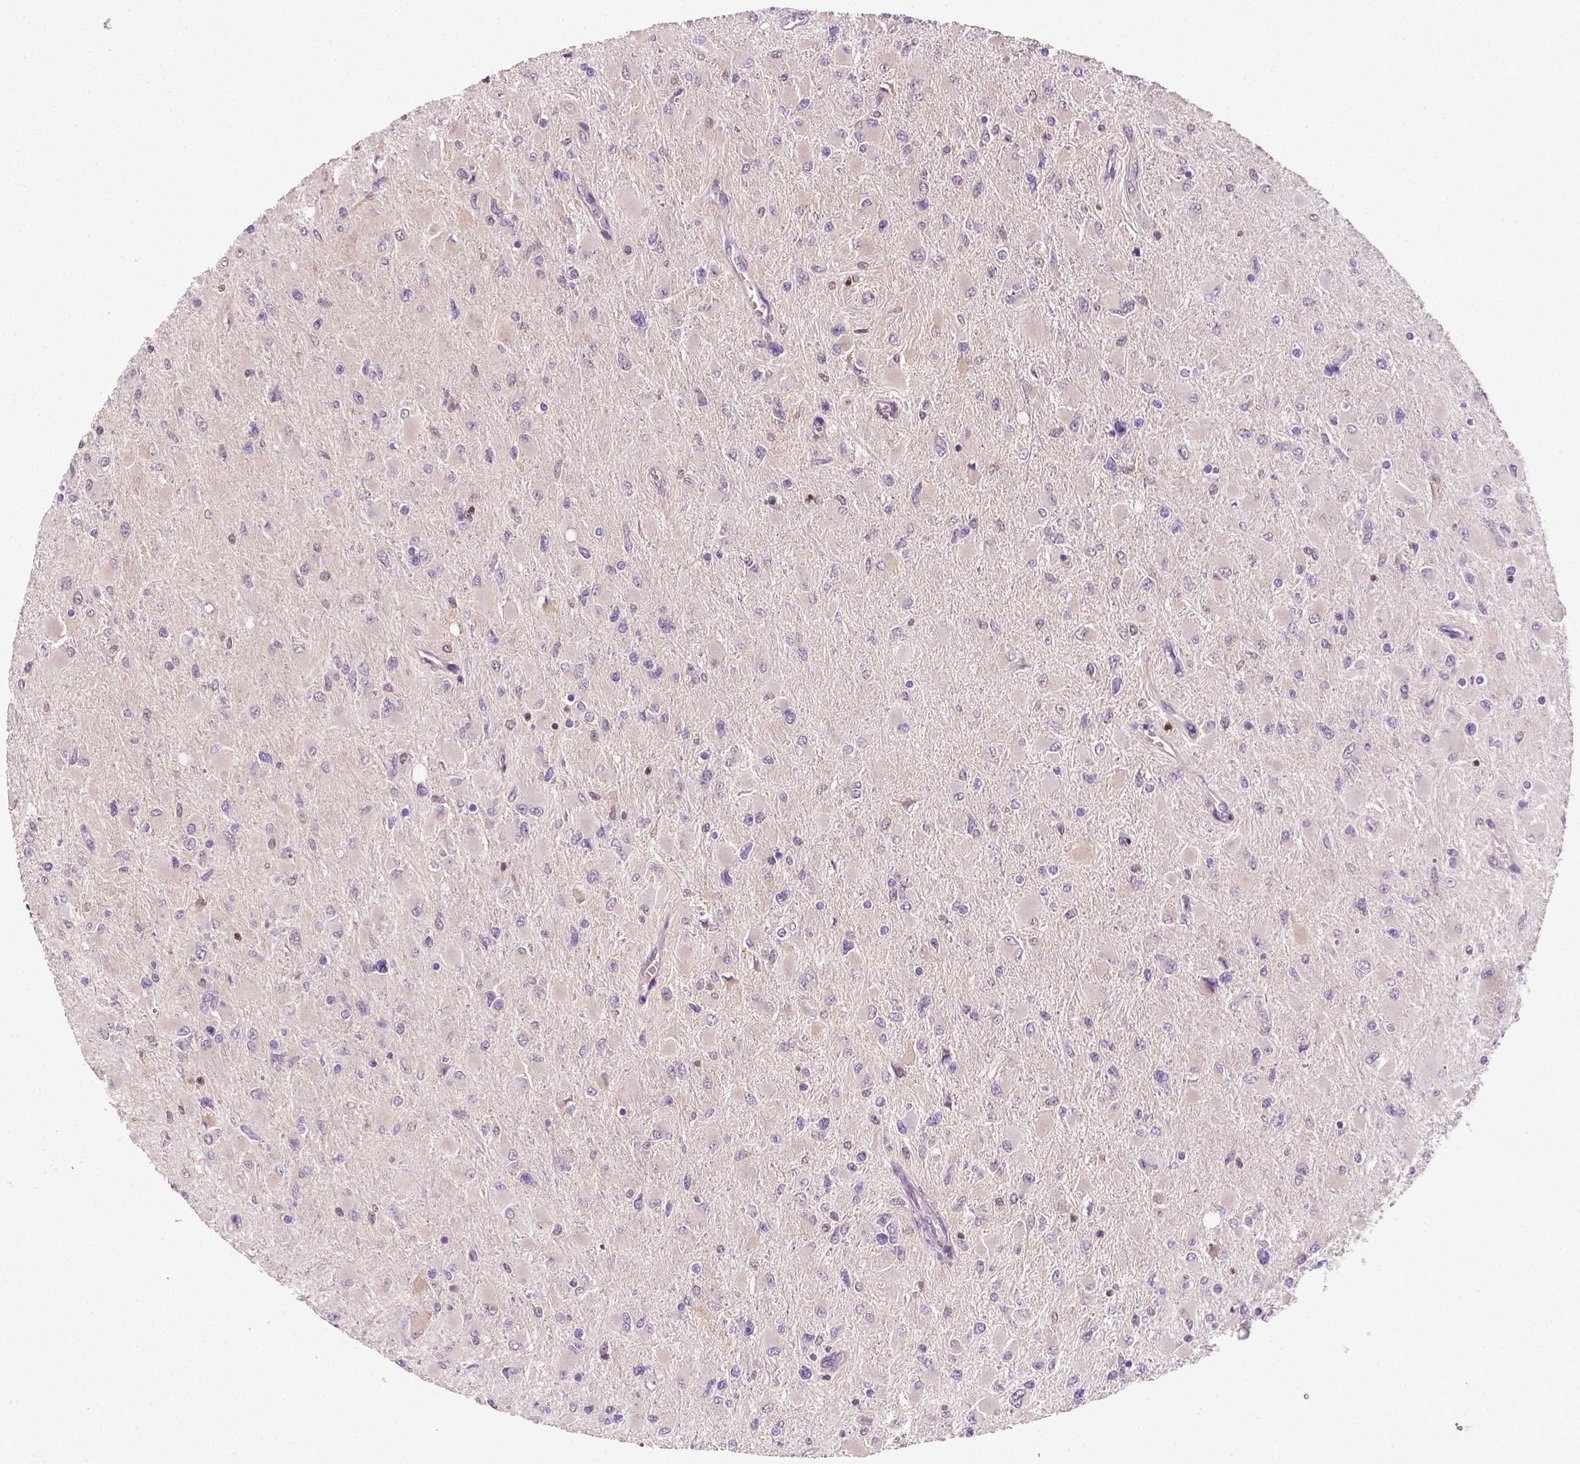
{"staining": {"intensity": "negative", "quantity": "none", "location": "none"}, "tissue": "glioma", "cell_type": "Tumor cells", "image_type": "cancer", "snomed": [{"axis": "morphology", "description": "Glioma, malignant, High grade"}, {"axis": "topography", "description": "Cerebral cortex"}], "caption": "The IHC histopathology image has no significant expression in tumor cells of glioma tissue.", "gene": "MATK", "patient": {"sex": "female", "age": 36}}